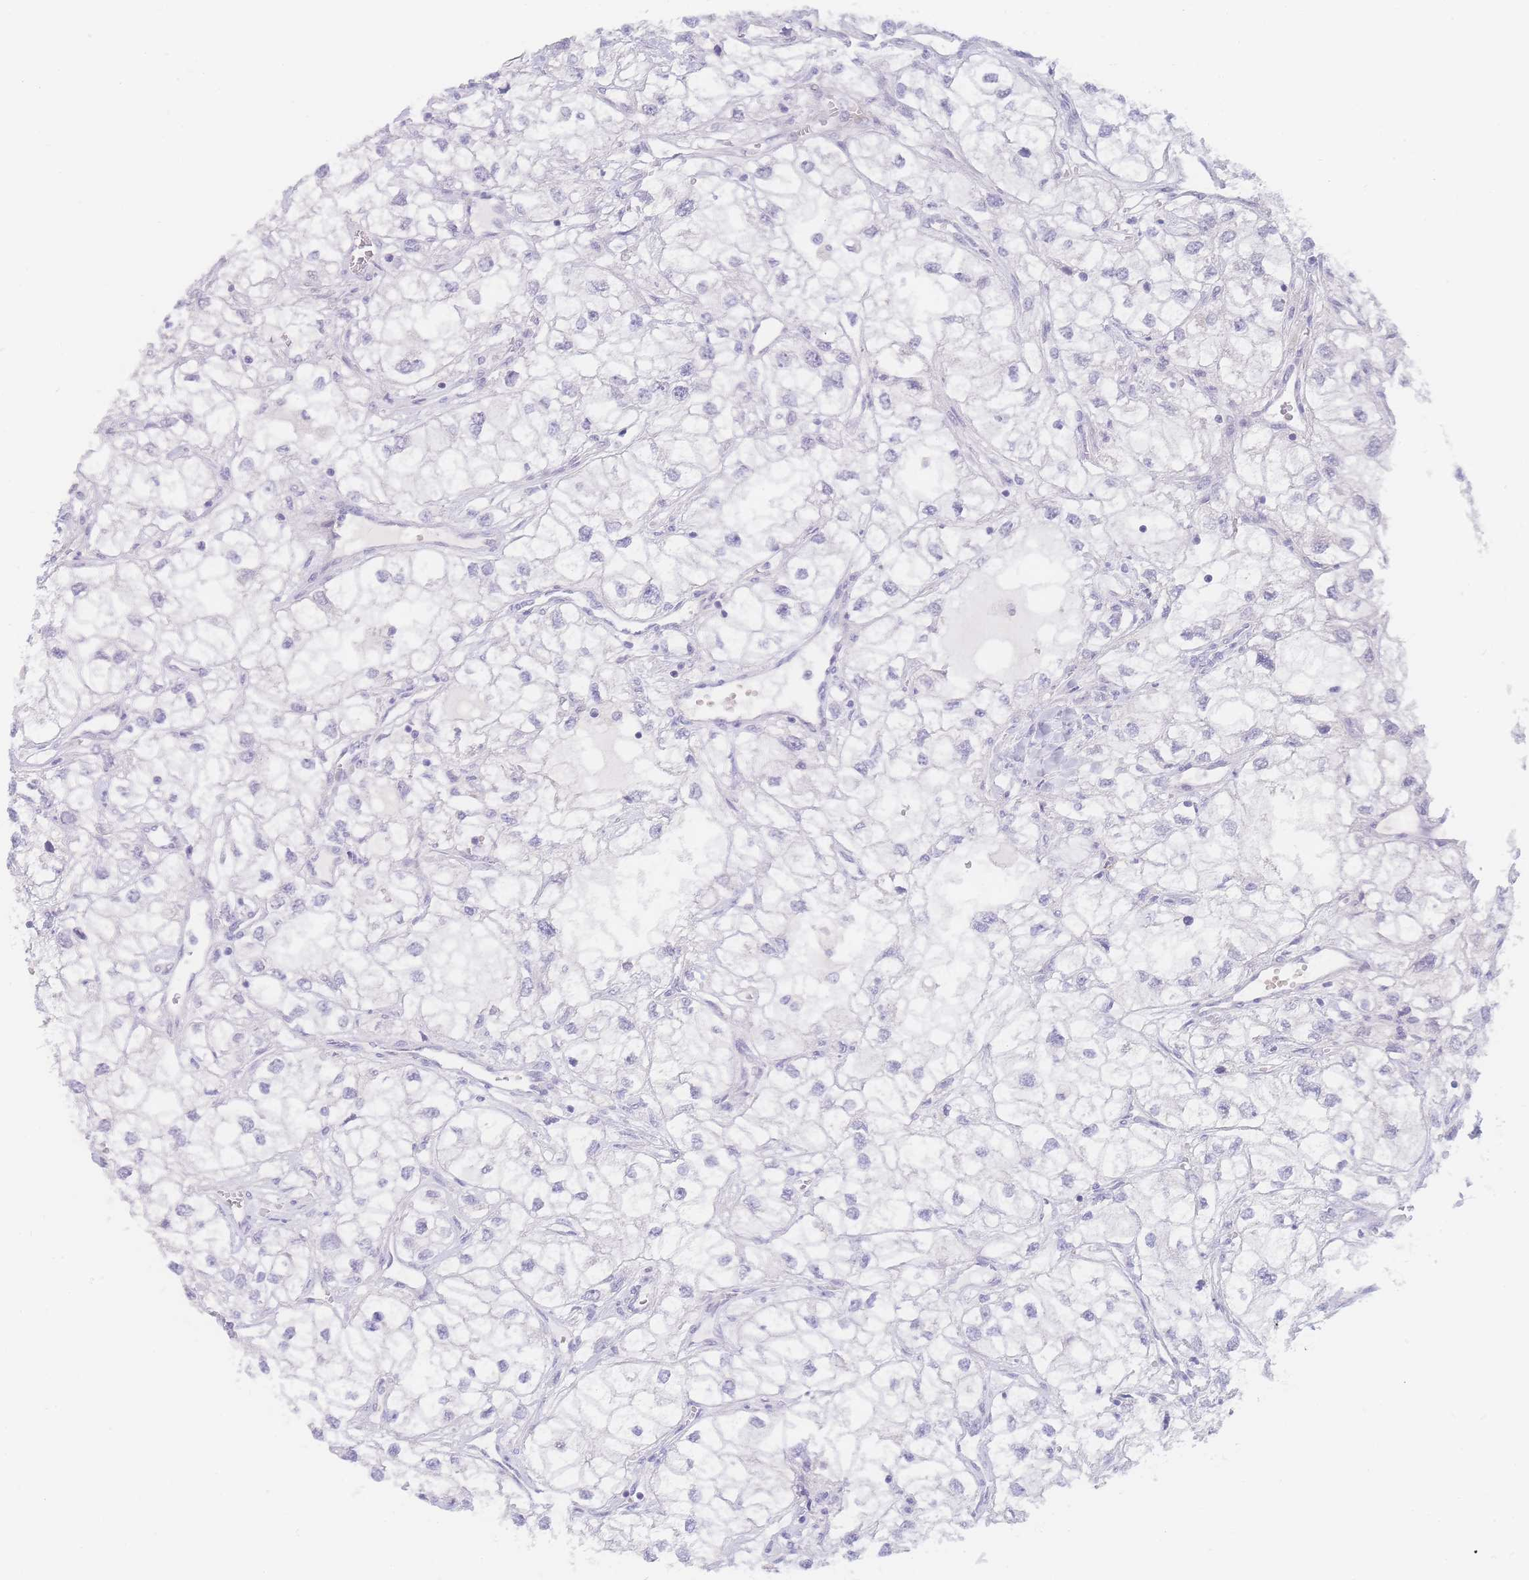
{"staining": {"intensity": "negative", "quantity": "none", "location": "none"}, "tissue": "renal cancer", "cell_type": "Tumor cells", "image_type": "cancer", "snomed": [{"axis": "morphology", "description": "Adenocarcinoma, NOS"}, {"axis": "topography", "description": "Kidney"}], "caption": "This is an IHC image of human adenocarcinoma (renal). There is no expression in tumor cells.", "gene": "PRSS22", "patient": {"sex": "male", "age": 59}}